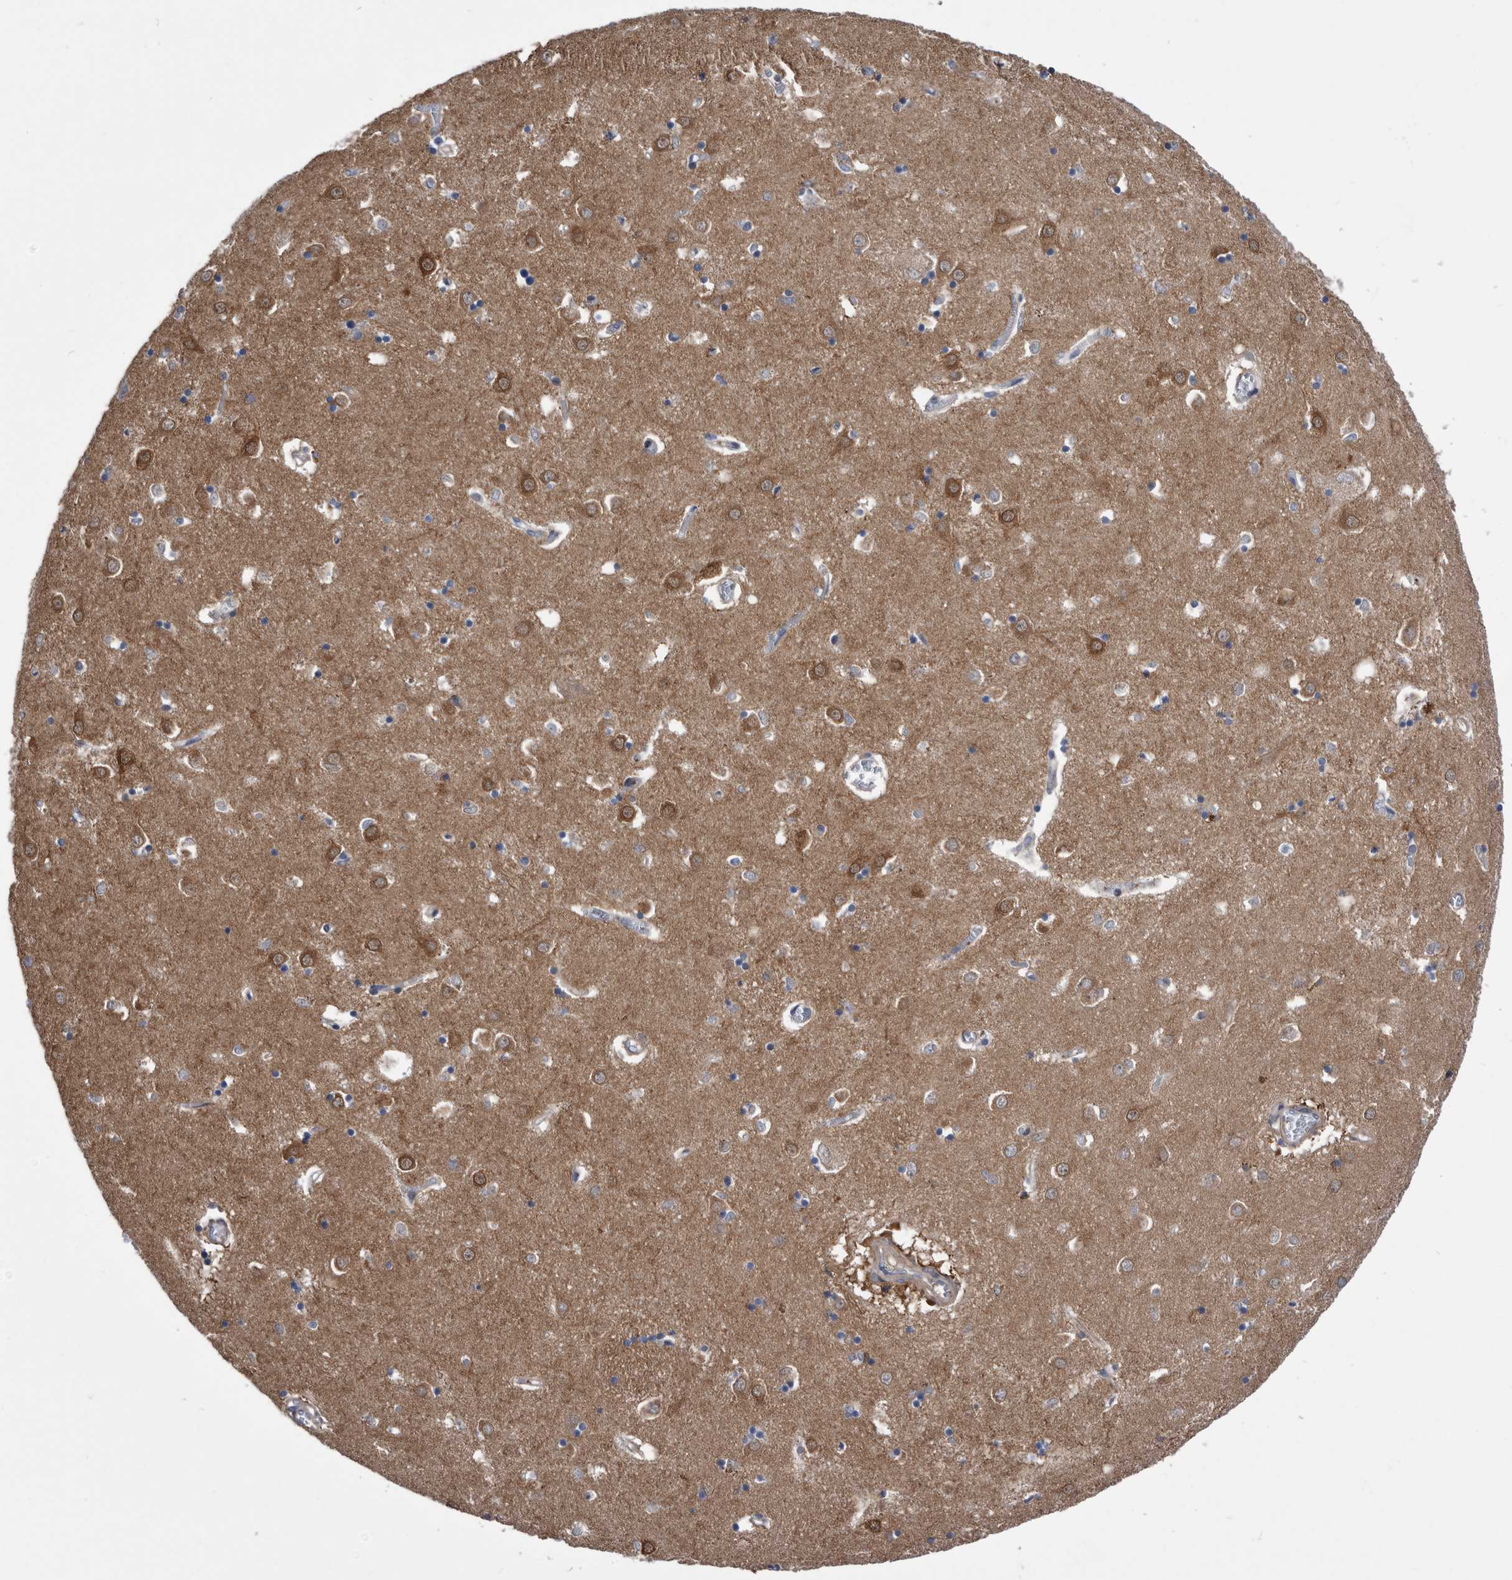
{"staining": {"intensity": "weak", "quantity": "<25%", "location": "cytoplasmic/membranous"}, "tissue": "caudate", "cell_type": "Glial cells", "image_type": "normal", "snomed": [{"axis": "morphology", "description": "Normal tissue, NOS"}, {"axis": "topography", "description": "Lateral ventricle wall"}], "caption": "IHC of benign caudate shows no expression in glial cells. (IHC, brightfield microscopy, high magnification).", "gene": "BAIAP3", "patient": {"sex": "male", "age": 70}}